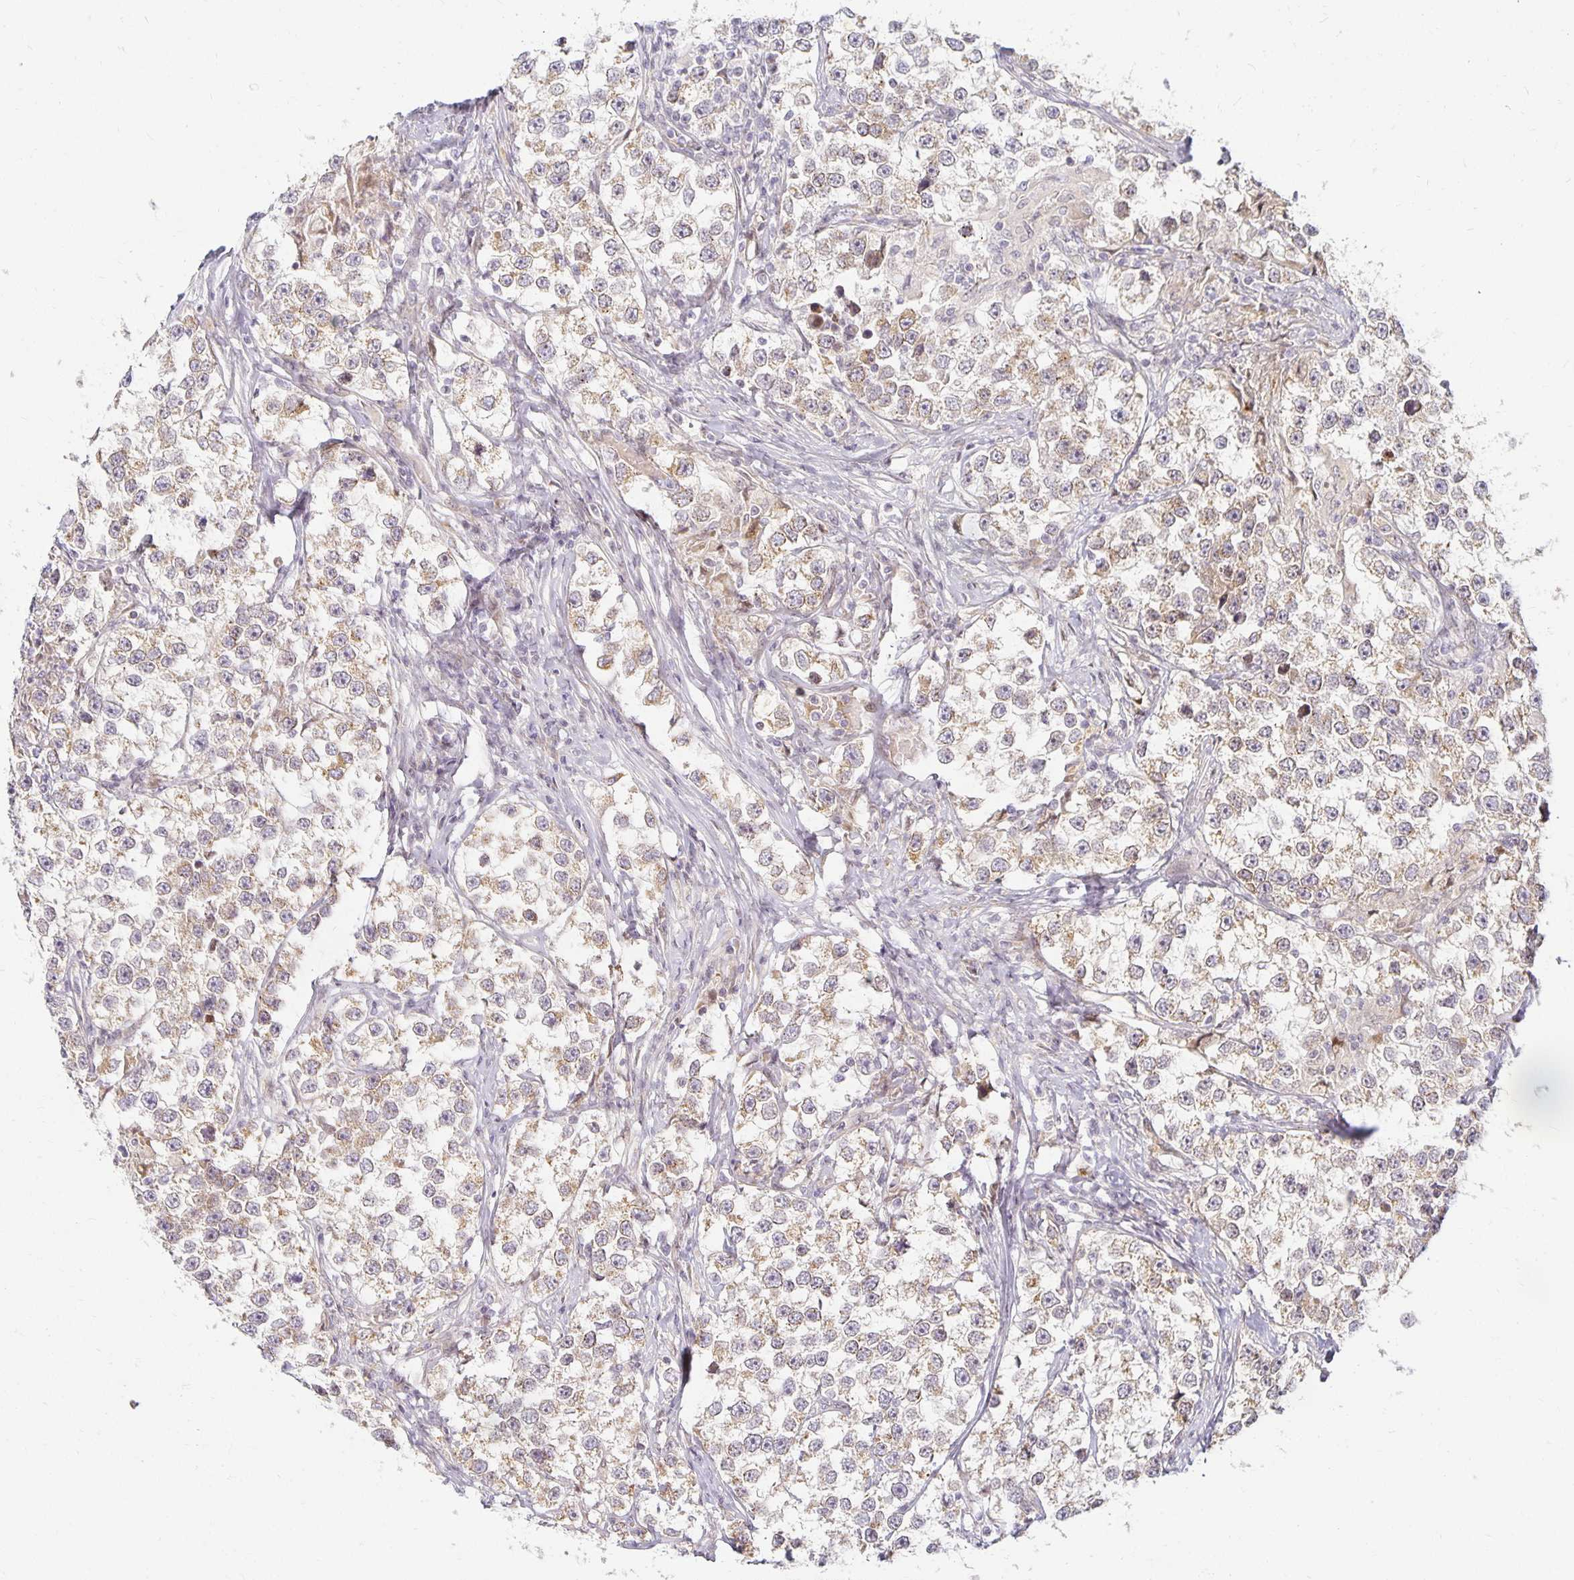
{"staining": {"intensity": "weak", "quantity": "25%-75%", "location": "cytoplasmic/membranous"}, "tissue": "testis cancer", "cell_type": "Tumor cells", "image_type": "cancer", "snomed": [{"axis": "morphology", "description": "Seminoma, NOS"}, {"axis": "topography", "description": "Testis"}], "caption": "A histopathology image showing weak cytoplasmic/membranous positivity in about 25%-75% of tumor cells in testis seminoma, as visualized by brown immunohistochemical staining.", "gene": "EHF", "patient": {"sex": "male", "age": 46}}